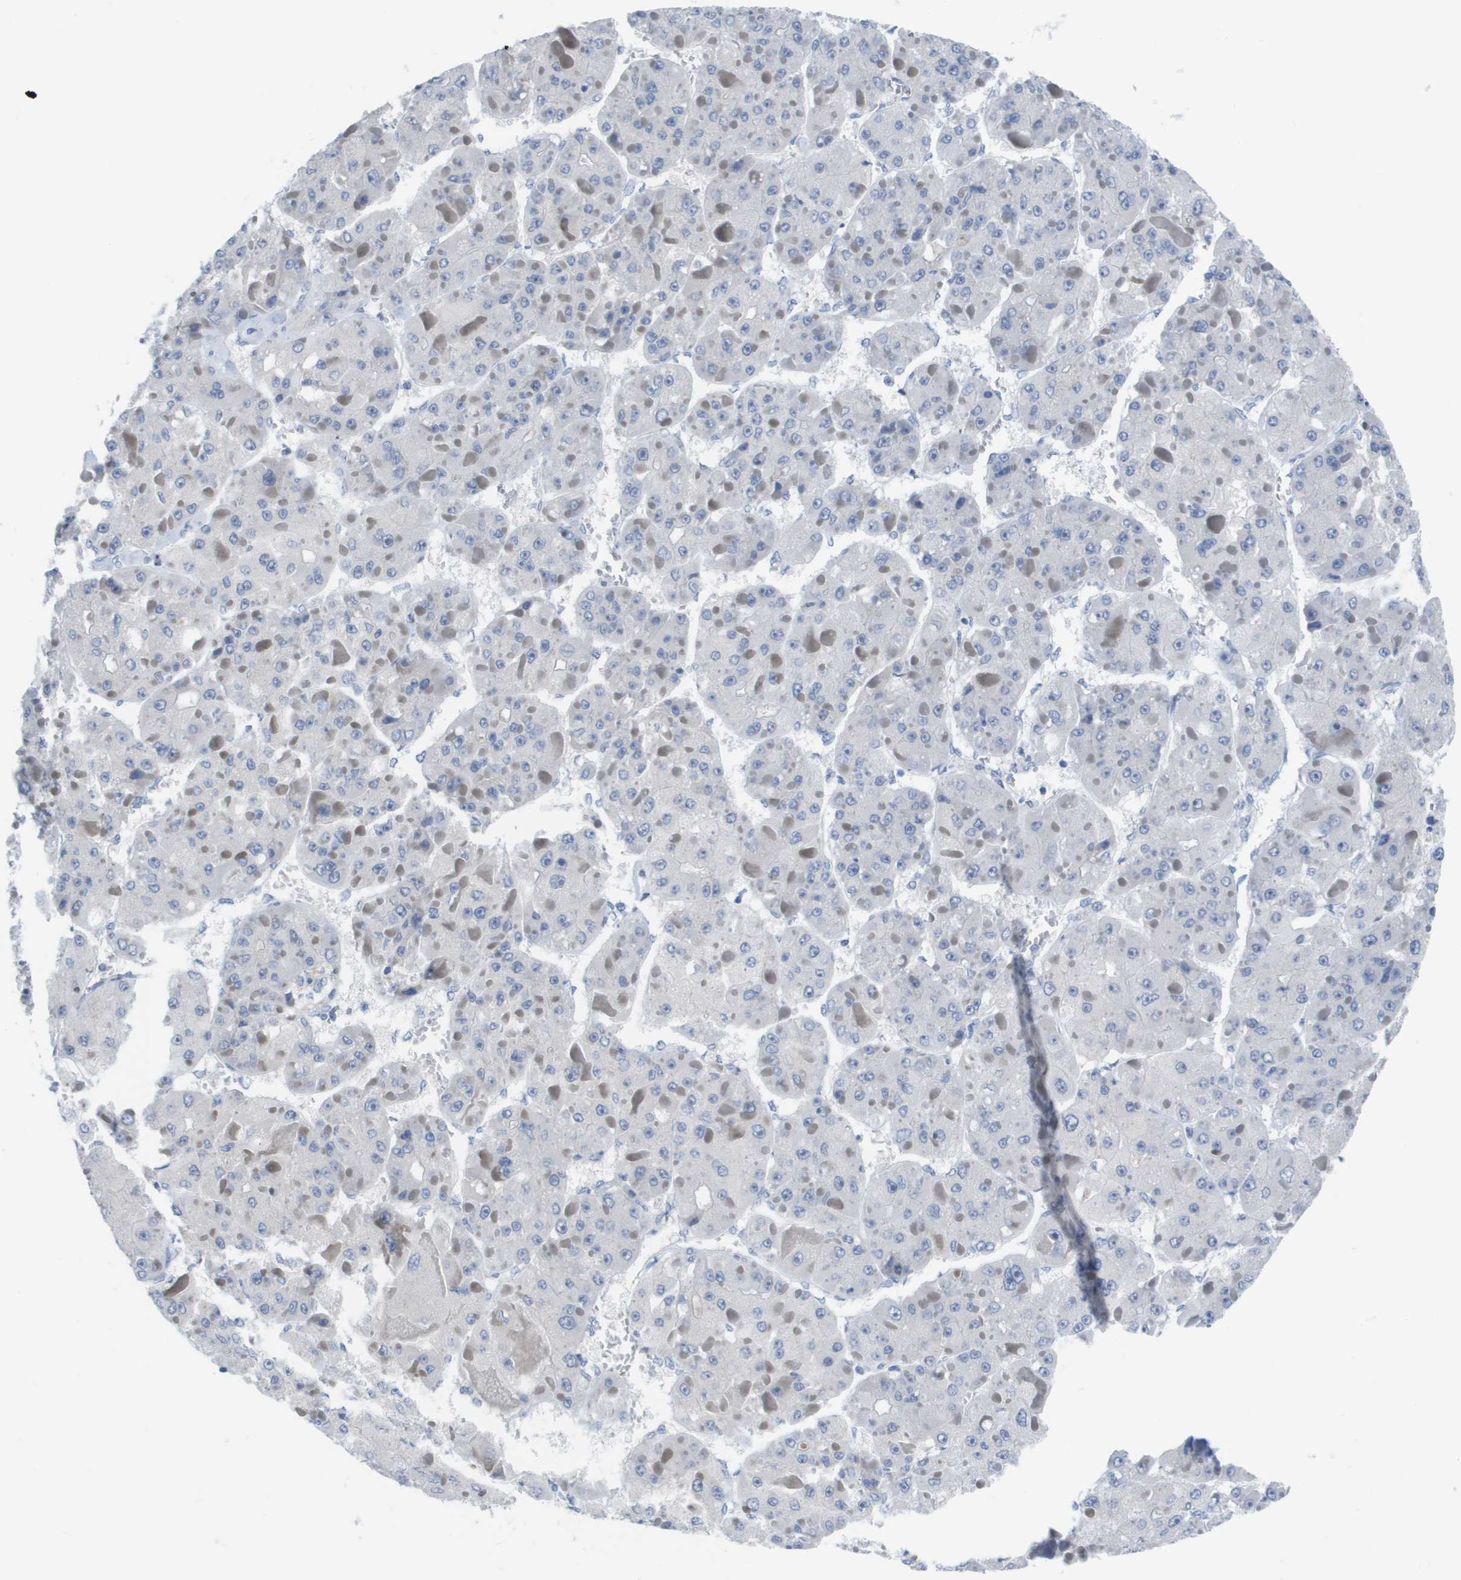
{"staining": {"intensity": "negative", "quantity": "none", "location": "none"}, "tissue": "liver cancer", "cell_type": "Tumor cells", "image_type": "cancer", "snomed": [{"axis": "morphology", "description": "Carcinoma, Hepatocellular, NOS"}, {"axis": "topography", "description": "Liver"}], "caption": "The micrograph displays no staining of tumor cells in hepatocellular carcinoma (liver).", "gene": "PDE4A", "patient": {"sex": "female", "age": 73}}